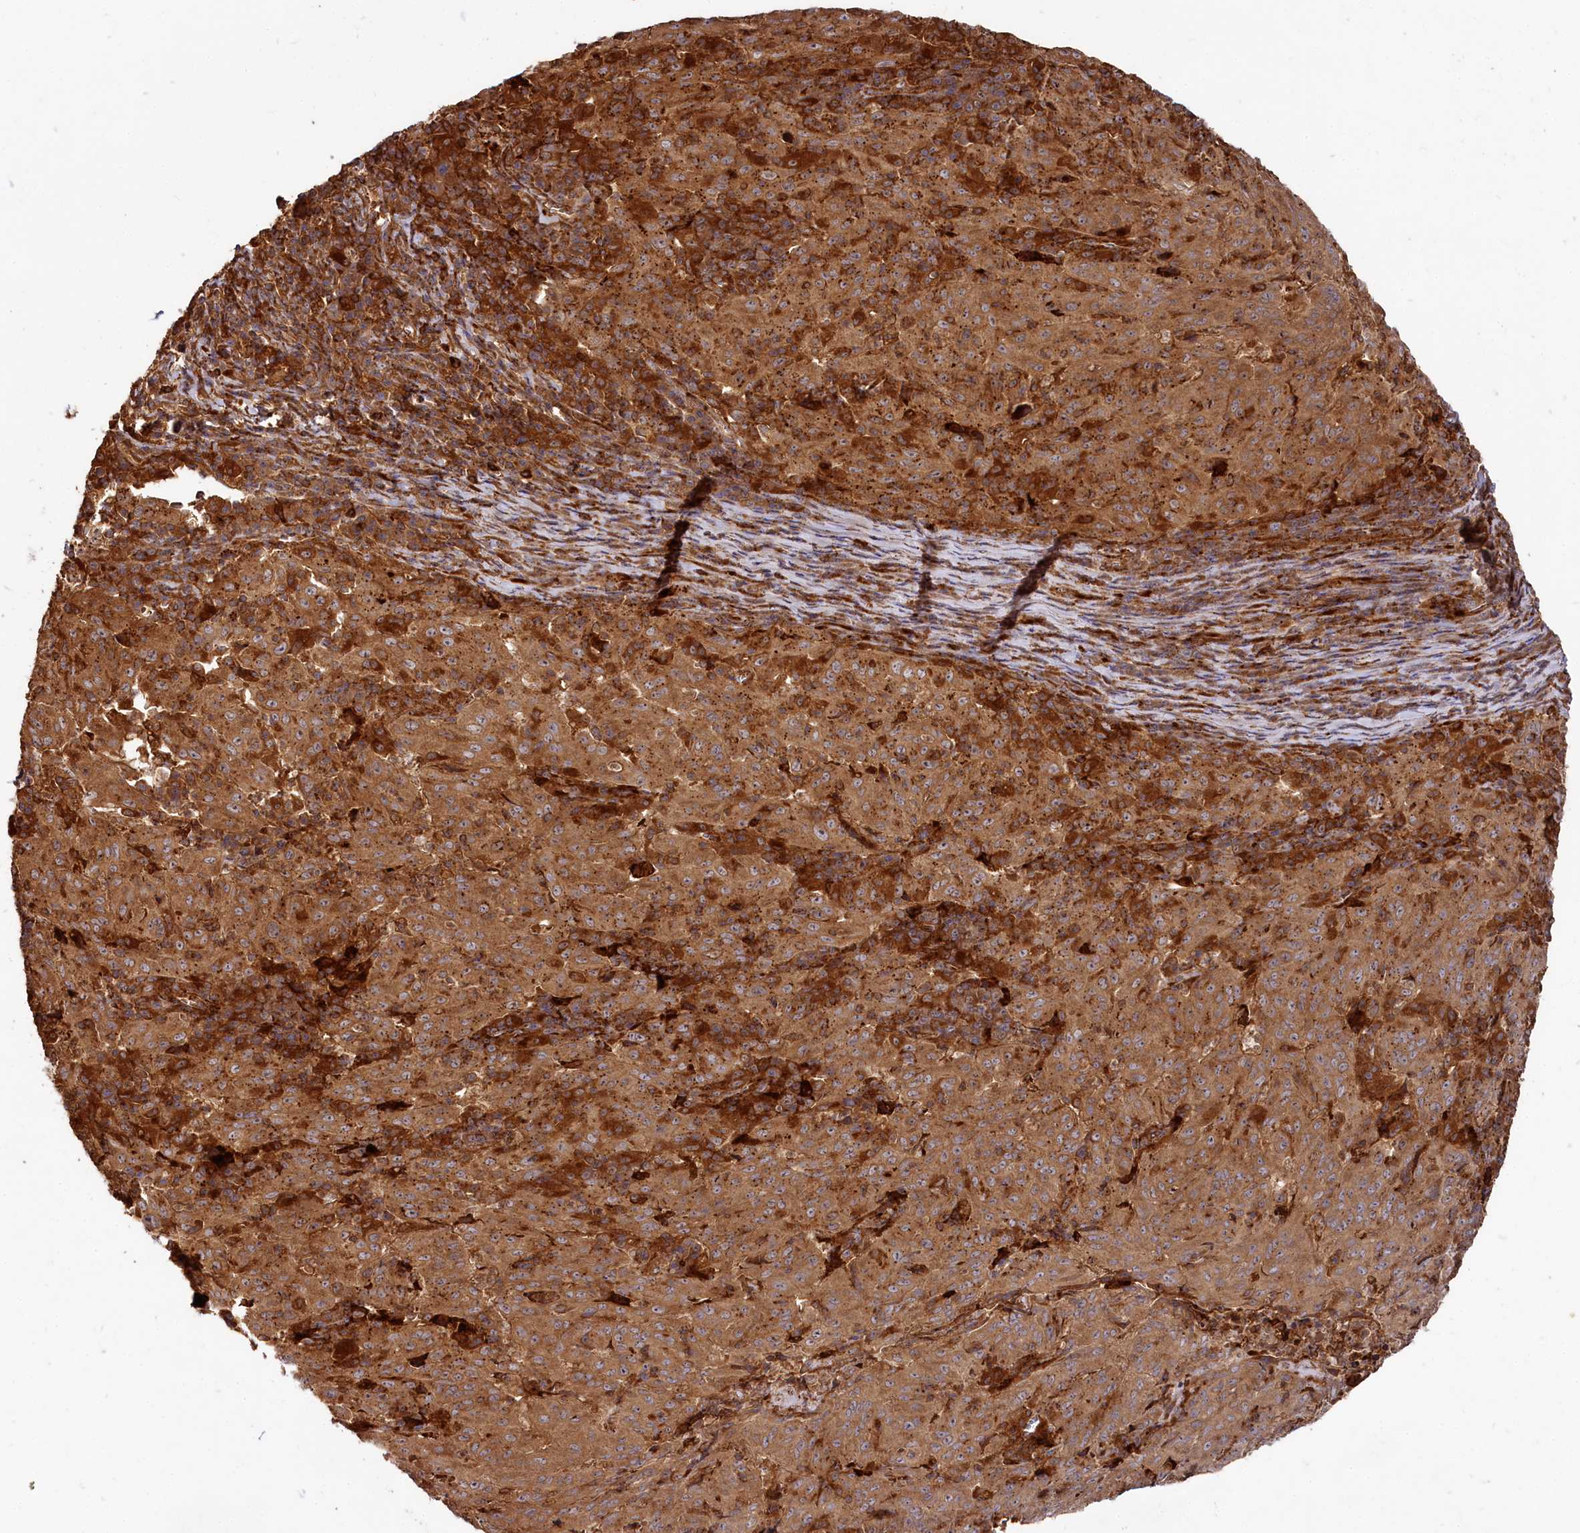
{"staining": {"intensity": "strong", "quantity": ">75%", "location": "cytoplasmic/membranous"}, "tissue": "pancreatic cancer", "cell_type": "Tumor cells", "image_type": "cancer", "snomed": [{"axis": "morphology", "description": "Adenocarcinoma, NOS"}, {"axis": "topography", "description": "Pancreas"}], "caption": "Protein positivity by immunohistochemistry (IHC) exhibits strong cytoplasmic/membranous expression in approximately >75% of tumor cells in pancreatic cancer.", "gene": "WDR73", "patient": {"sex": "male", "age": 63}}